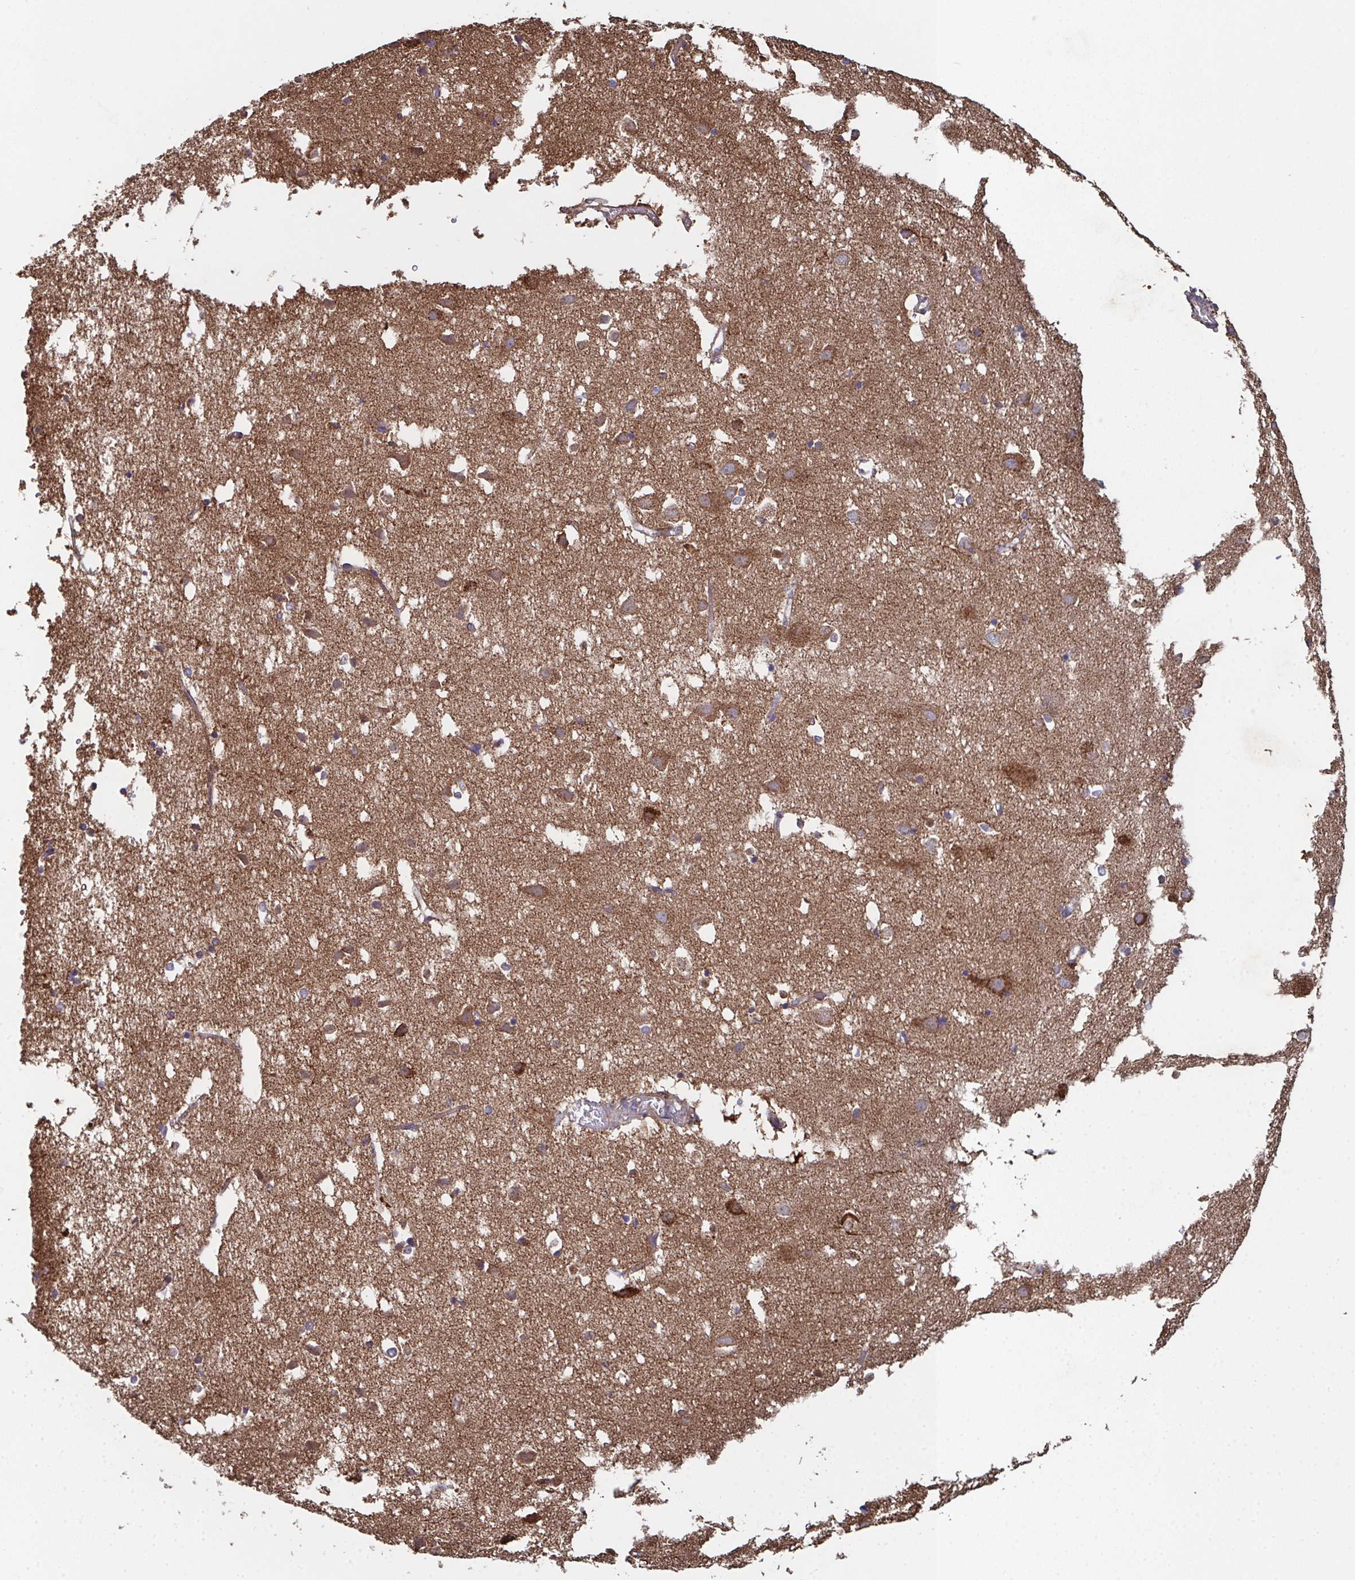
{"staining": {"intensity": "weak", "quantity": ">75%", "location": "cytoplasmic/membranous"}, "tissue": "cerebral cortex", "cell_type": "Endothelial cells", "image_type": "normal", "snomed": [{"axis": "morphology", "description": "Normal tissue, NOS"}, {"axis": "topography", "description": "Cerebral cortex"}], "caption": "The histopathology image exhibits a brown stain indicating the presence of a protein in the cytoplasmic/membranous of endothelial cells in cerebral cortex.", "gene": "MT", "patient": {"sex": "male", "age": 70}}